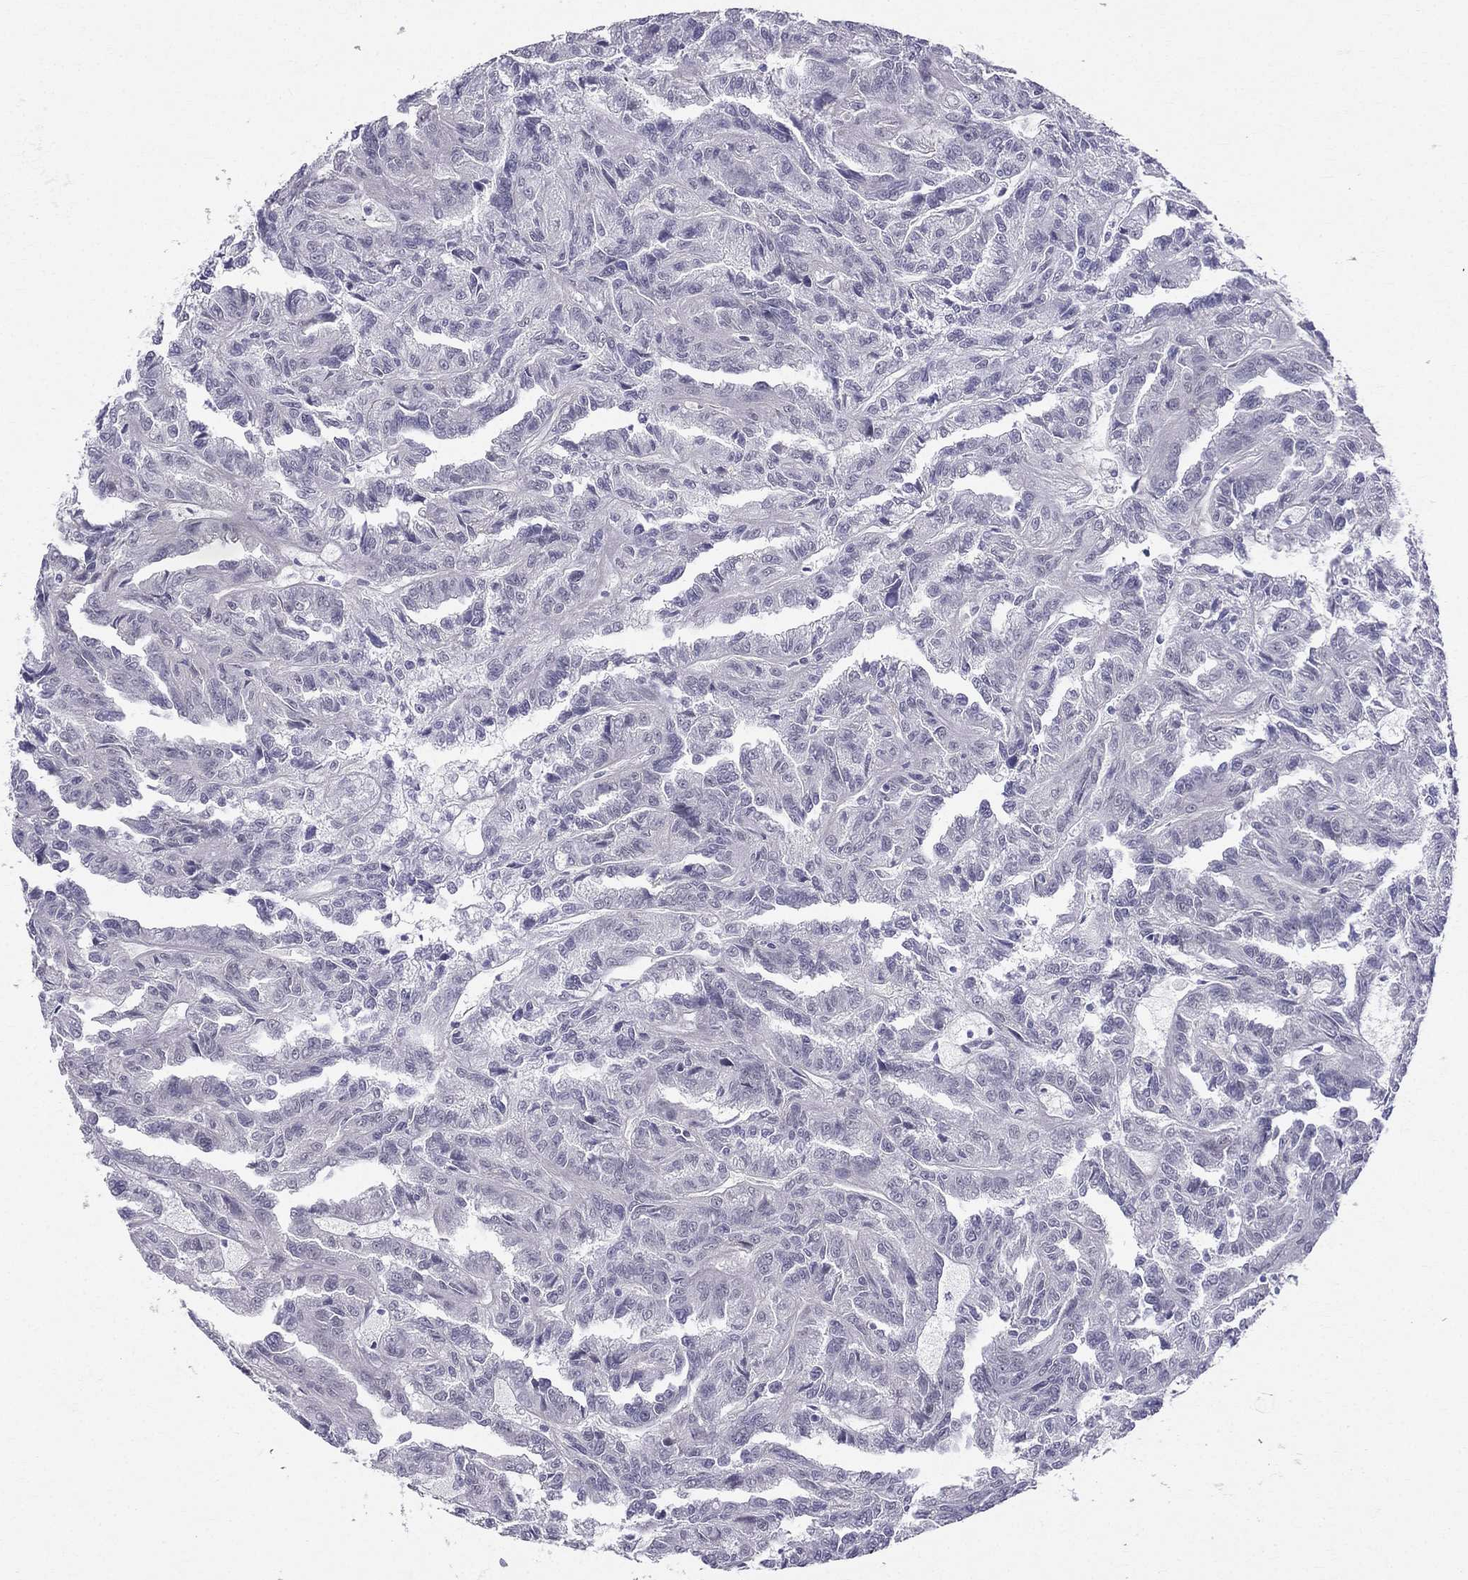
{"staining": {"intensity": "negative", "quantity": "none", "location": "none"}, "tissue": "renal cancer", "cell_type": "Tumor cells", "image_type": "cancer", "snomed": [{"axis": "morphology", "description": "Adenocarcinoma, NOS"}, {"axis": "topography", "description": "Kidney"}], "caption": "DAB (3,3'-diaminobenzidine) immunohistochemical staining of human renal adenocarcinoma exhibits no significant expression in tumor cells.", "gene": "BAG5", "patient": {"sex": "male", "age": 79}}